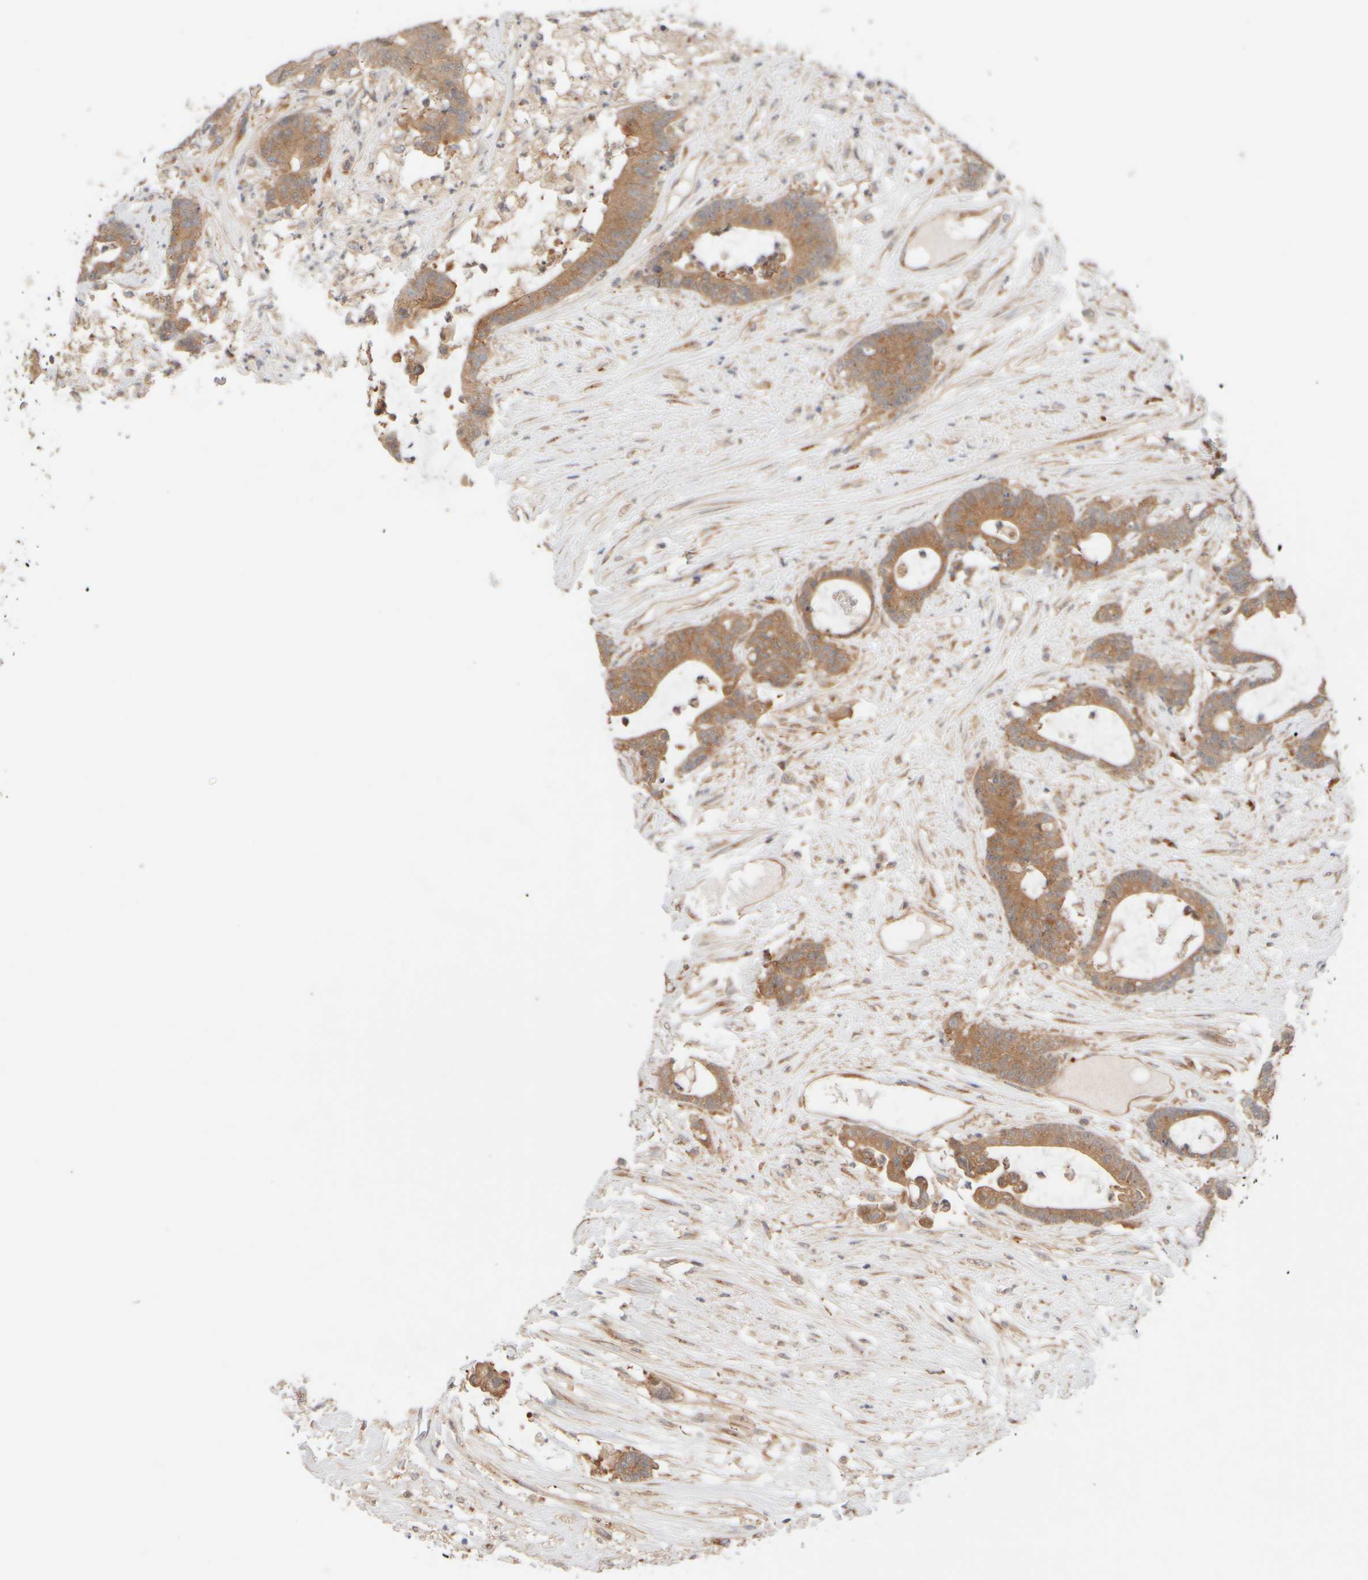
{"staining": {"intensity": "moderate", "quantity": ">75%", "location": "cytoplasmic/membranous"}, "tissue": "colorectal cancer", "cell_type": "Tumor cells", "image_type": "cancer", "snomed": [{"axis": "morphology", "description": "Adenocarcinoma, NOS"}, {"axis": "topography", "description": "Colon"}], "caption": "Immunohistochemical staining of human colorectal adenocarcinoma shows moderate cytoplasmic/membranous protein expression in about >75% of tumor cells.", "gene": "RABEP1", "patient": {"sex": "female", "age": 84}}